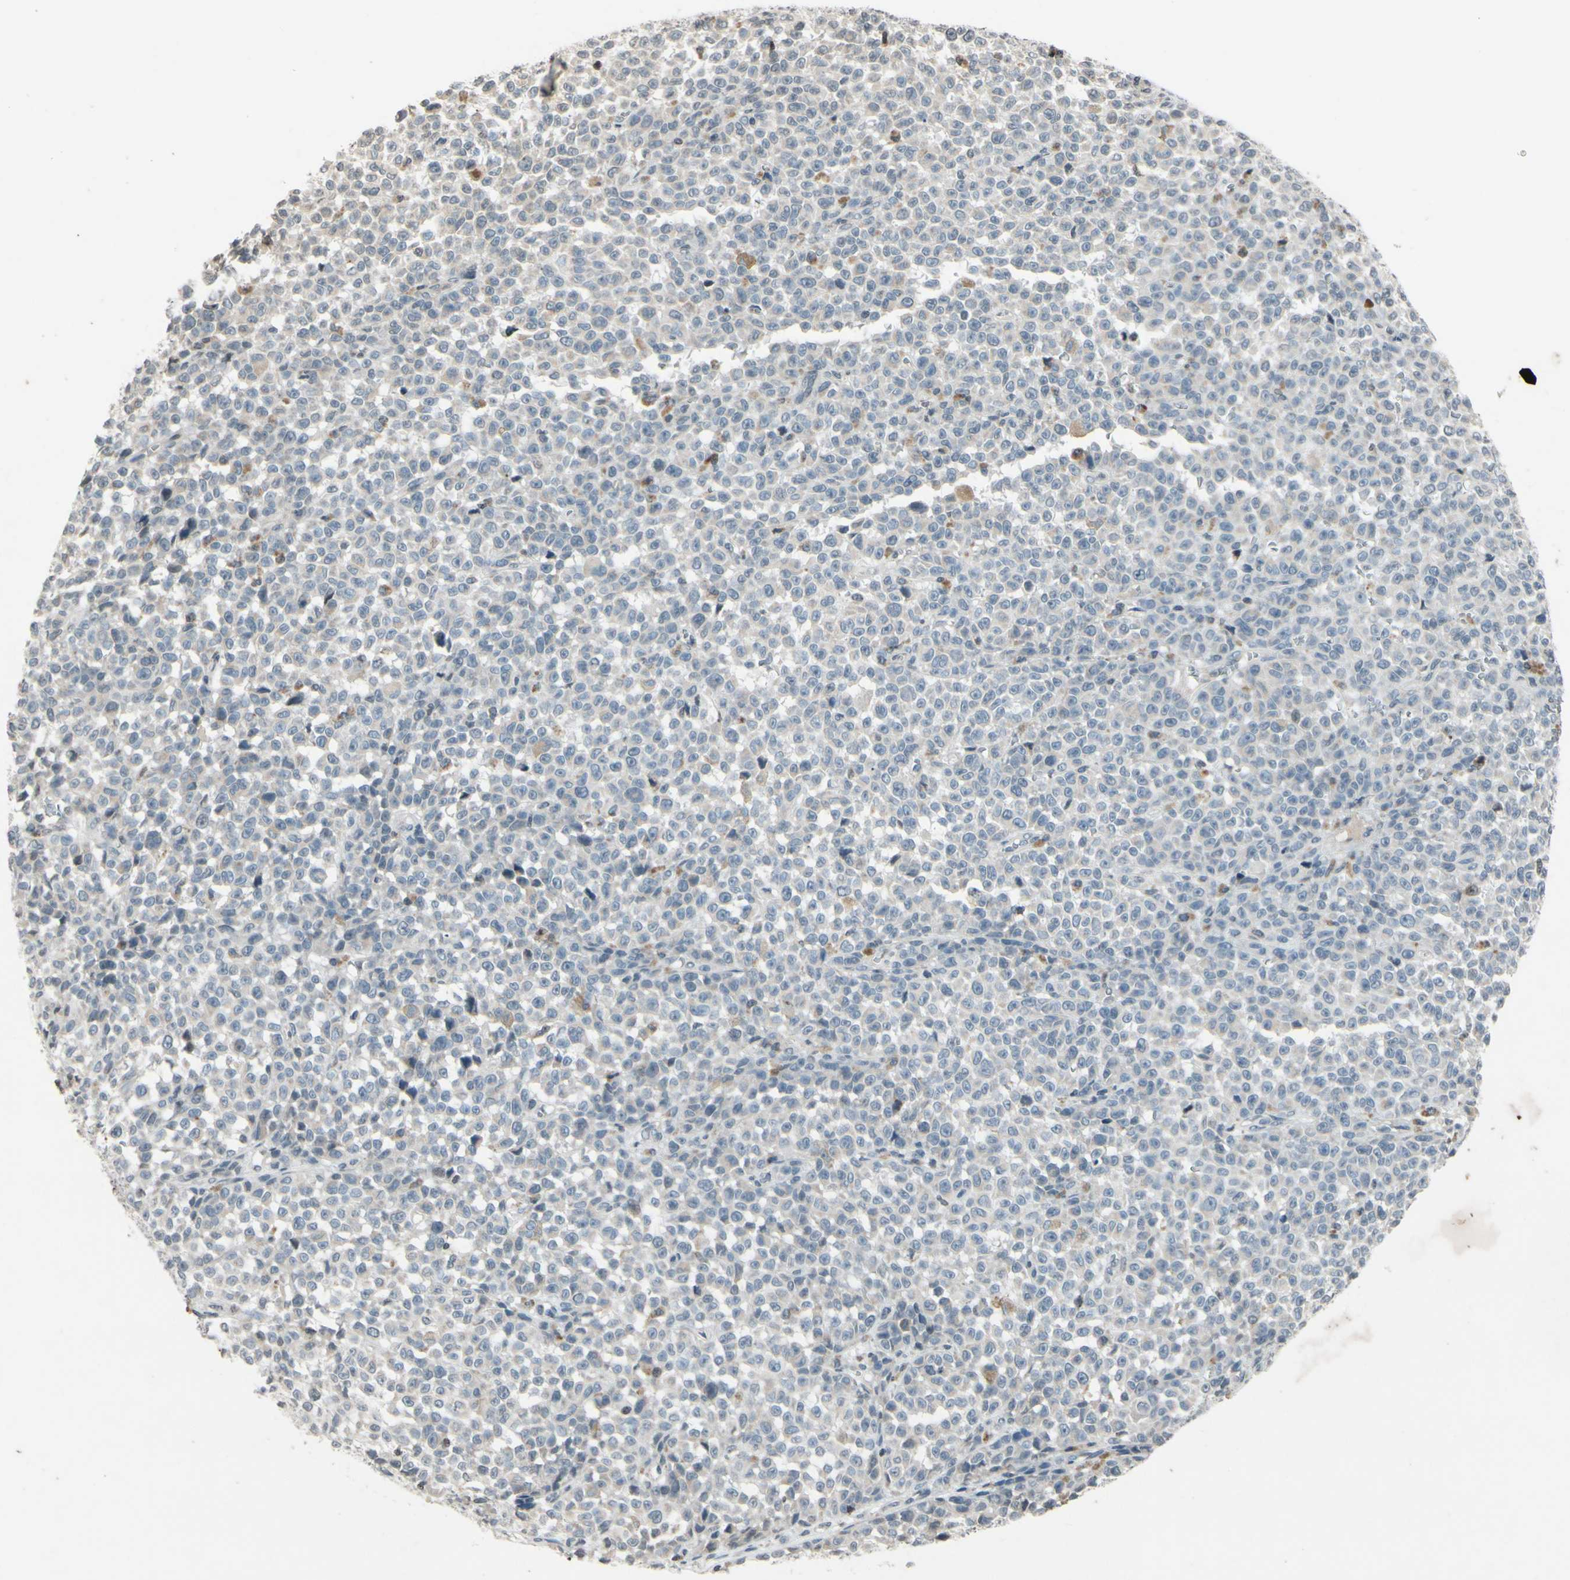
{"staining": {"intensity": "negative", "quantity": "none", "location": "none"}, "tissue": "melanoma", "cell_type": "Tumor cells", "image_type": "cancer", "snomed": [{"axis": "morphology", "description": "Malignant melanoma, NOS"}, {"axis": "topography", "description": "Skin"}], "caption": "Immunohistochemistry (IHC) image of neoplastic tissue: human melanoma stained with DAB demonstrates no significant protein expression in tumor cells.", "gene": "CLDN11", "patient": {"sex": "female", "age": 82}}